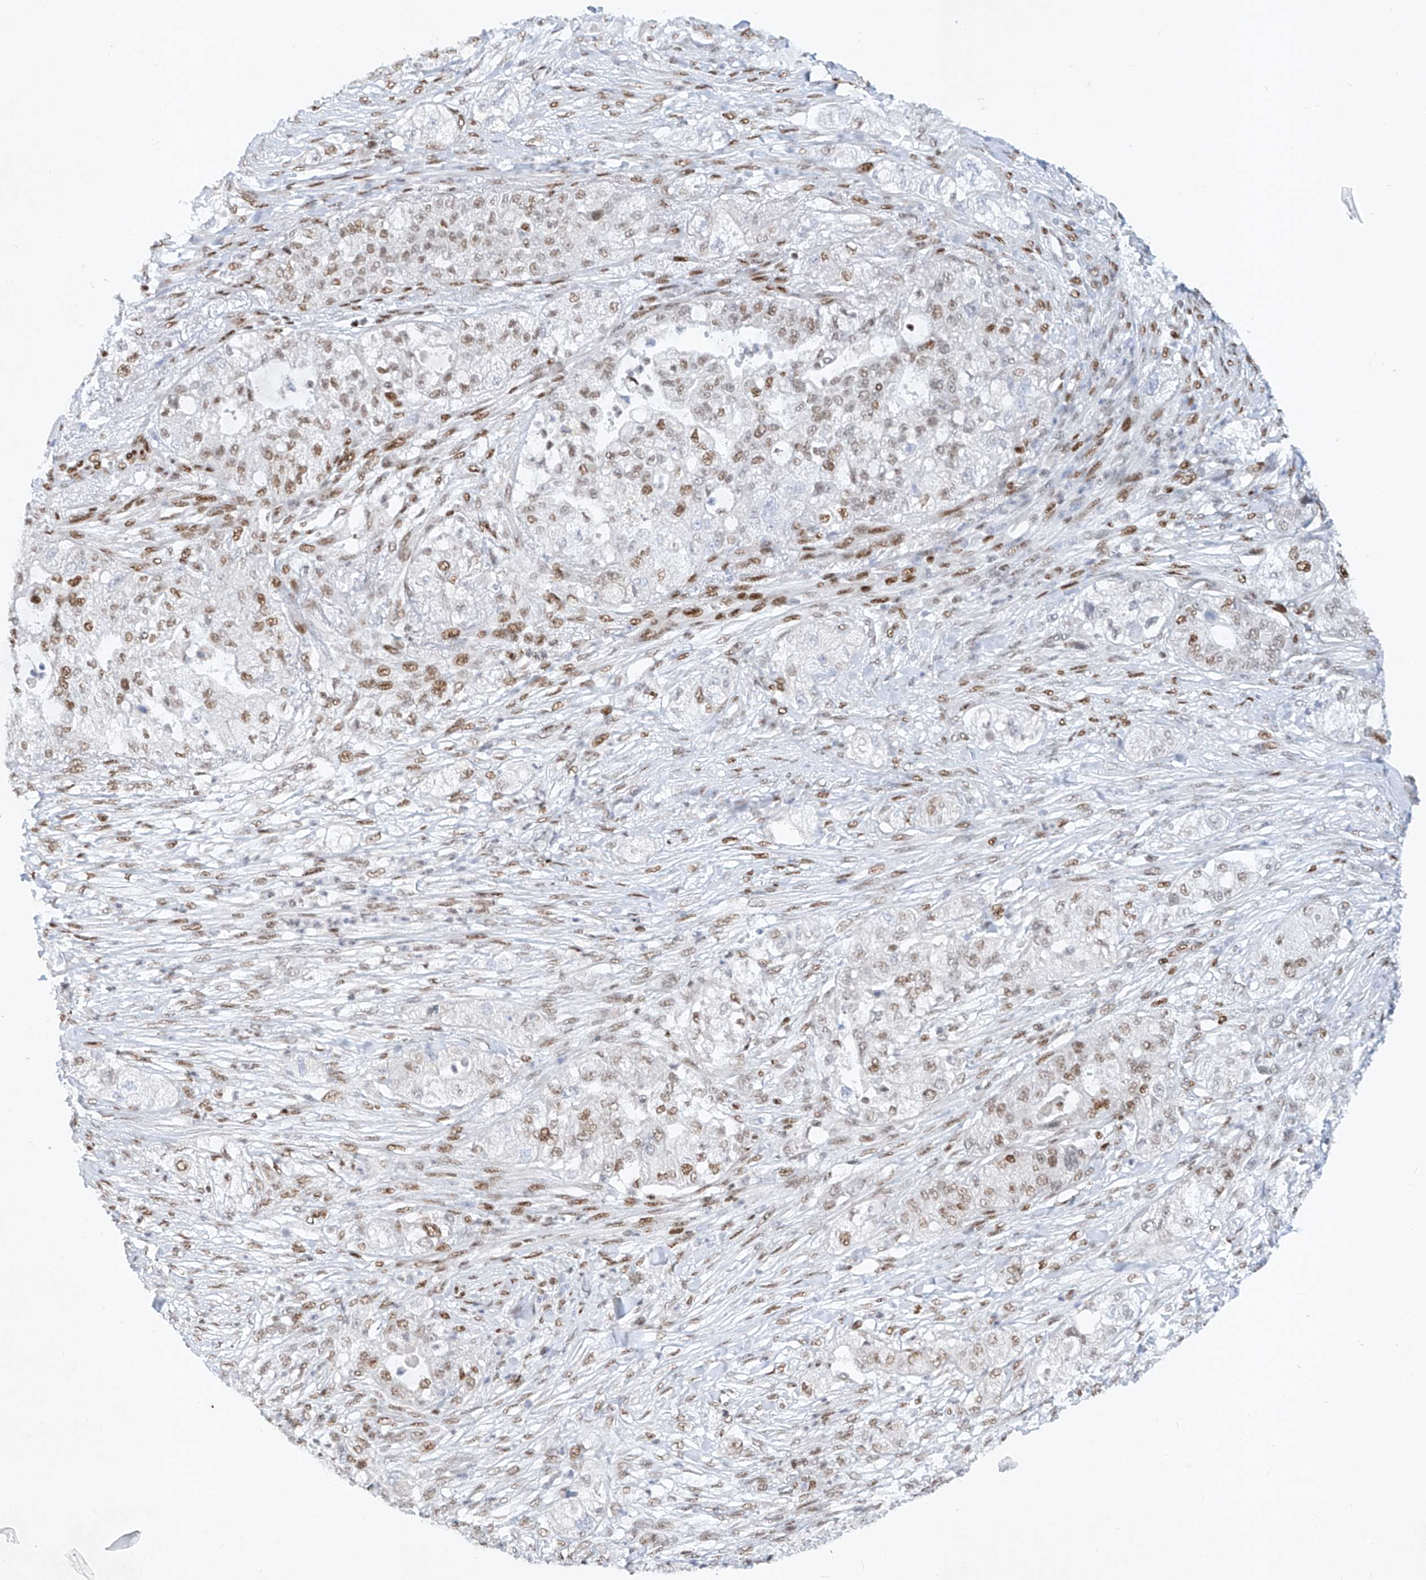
{"staining": {"intensity": "moderate", "quantity": "<25%", "location": "nuclear"}, "tissue": "pancreatic cancer", "cell_type": "Tumor cells", "image_type": "cancer", "snomed": [{"axis": "morphology", "description": "Adenocarcinoma, NOS"}, {"axis": "topography", "description": "Pancreas"}], "caption": "Protein expression analysis of human pancreatic cancer reveals moderate nuclear expression in about <25% of tumor cells. Using DAB (brown) and hematoxylin (blue) stains, captured at high magnification using brightfield microscopy.", "gene": "TAF4", "patient": {"sex": "female", "age": 78}}